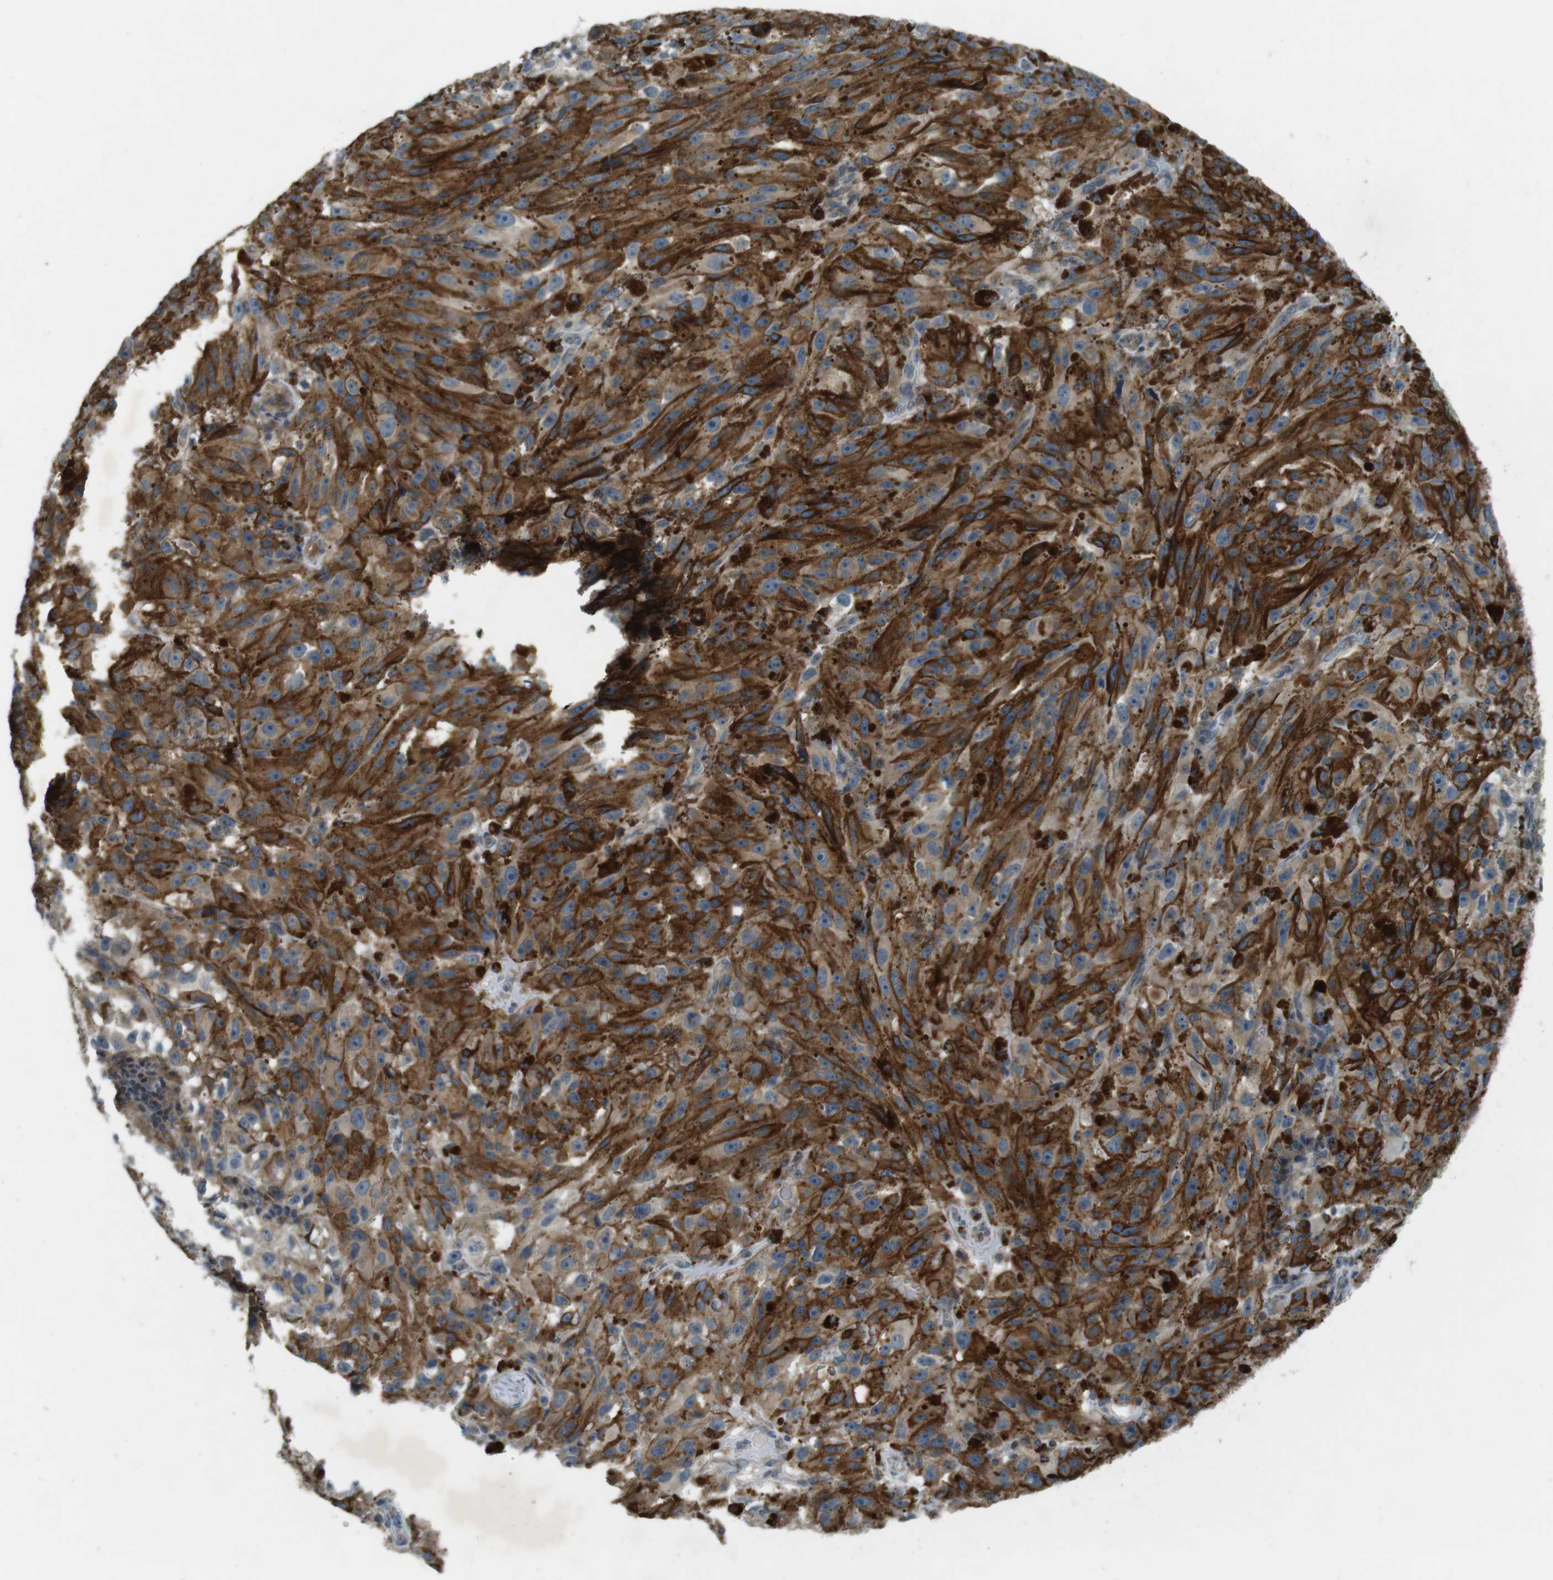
{"staining": {"intensity": "weak", "quantity": ">75%", "location": "cytoplasmic/membranous"}, "tissue": "melanoma", "cell_type": "Tumor cells", "image_type": "cancer", "snomed": [{"axis": "morphology", "description": "Malignant melanoma, NOS"}, {"axis": "topography", "description": "Skin"}], "caption": "Approximately >75% of tumor cells in human malignant melanoma show weak cytoplasmic/membranous protein positivity as visualized by brown immunohistochemical staining.", "gene": "ZYX", "patient": {"sex": "female", "age": 104}}